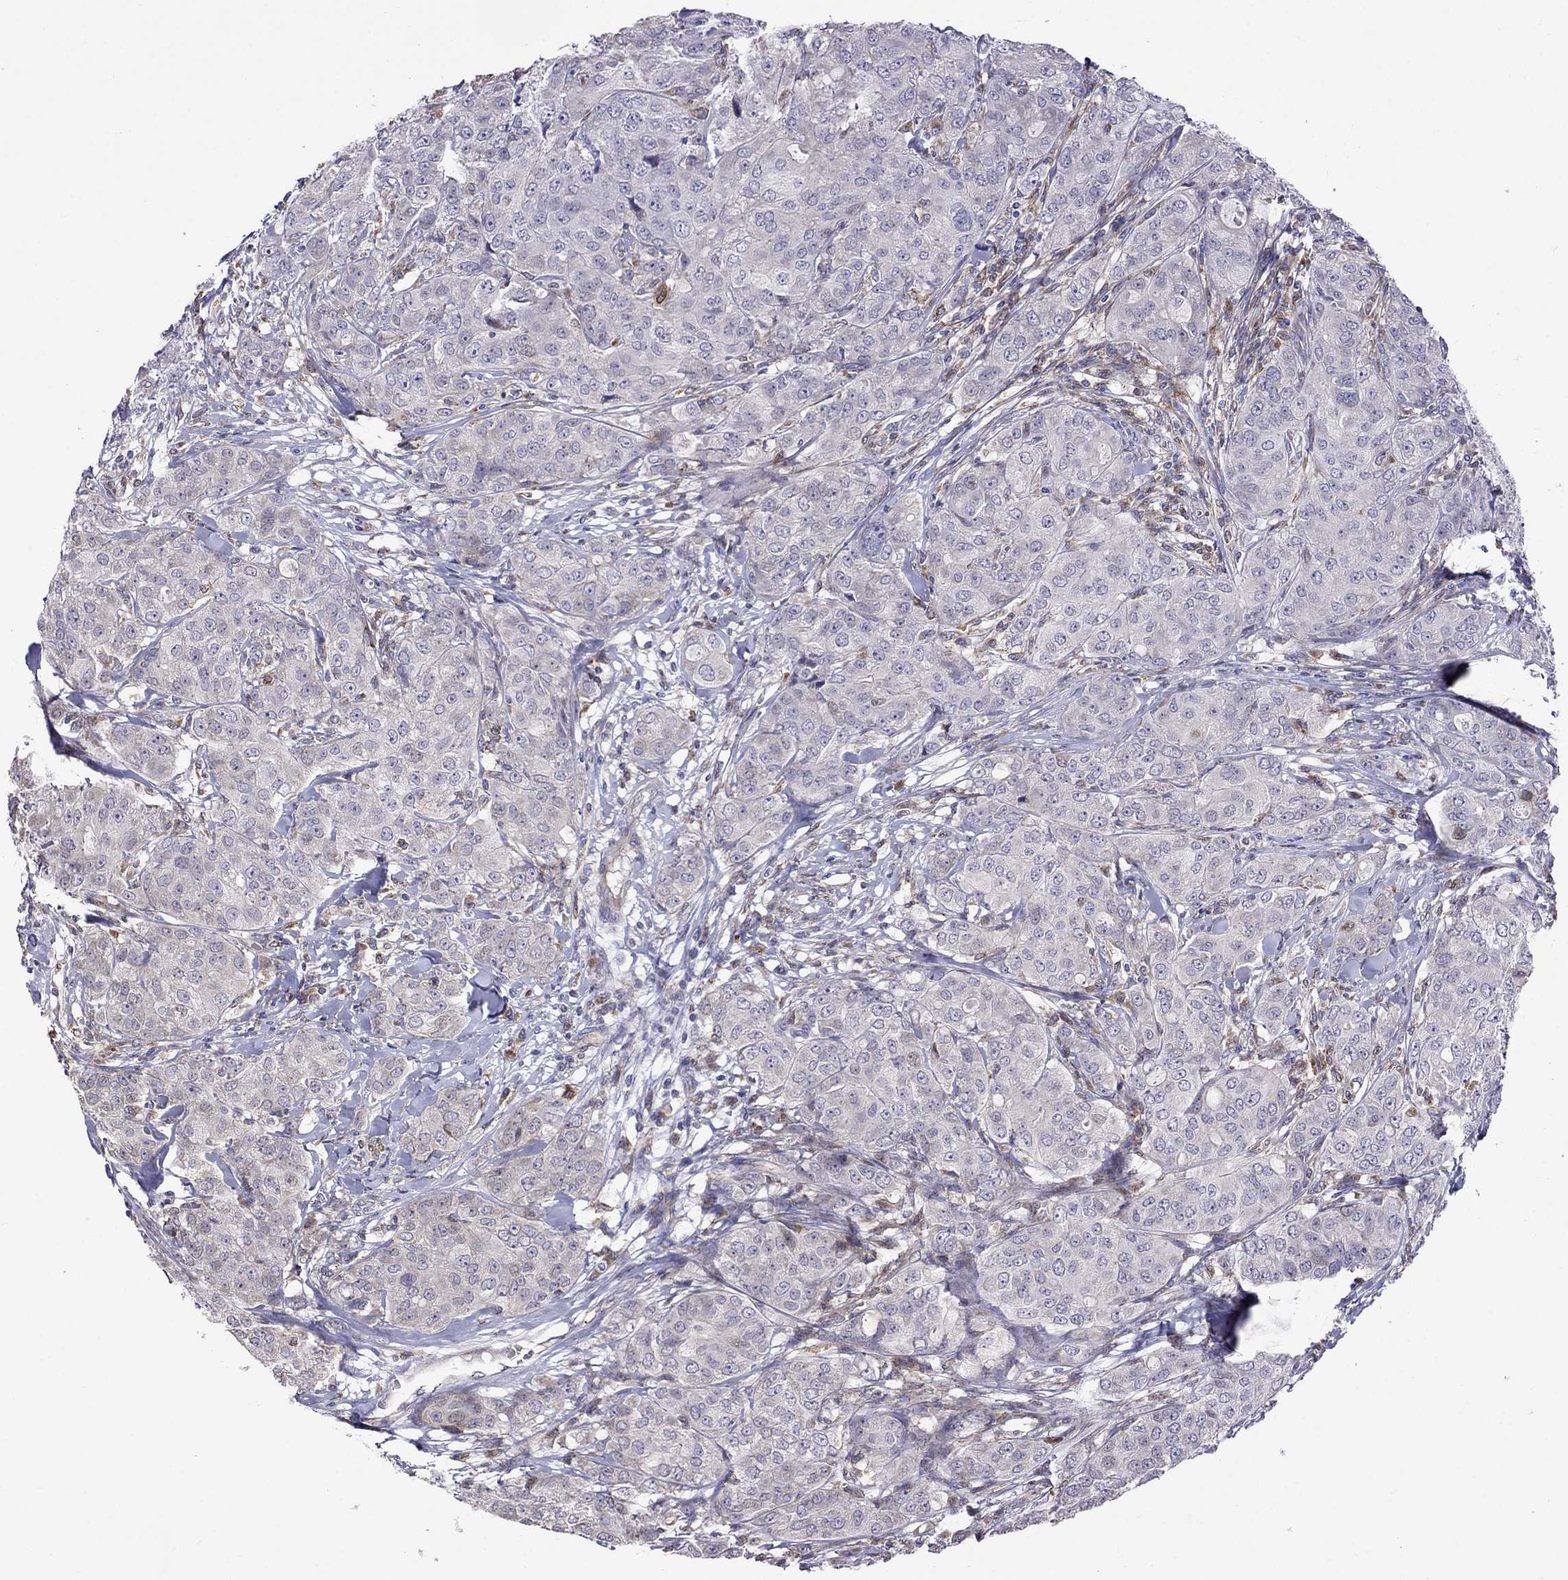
{"staining": {"intensity": "negative", "quantity": "none", "location": "none"}, "tissue": "breast cancer", "cell_type": "Tumor cells", "image_type": "cancer", "snomed": [{"axis": "morphology", "description": "Duct carcinoma"}, {"axis": "topography", "description": "Breast"}], "caption": "Breast cancer (intraductal carcinoma) stained for a protein using immunohistochemistry exhibits no staining tumor cells.", "gene": "ADAM28", "patient": {"sex": "female", "age": 43}}